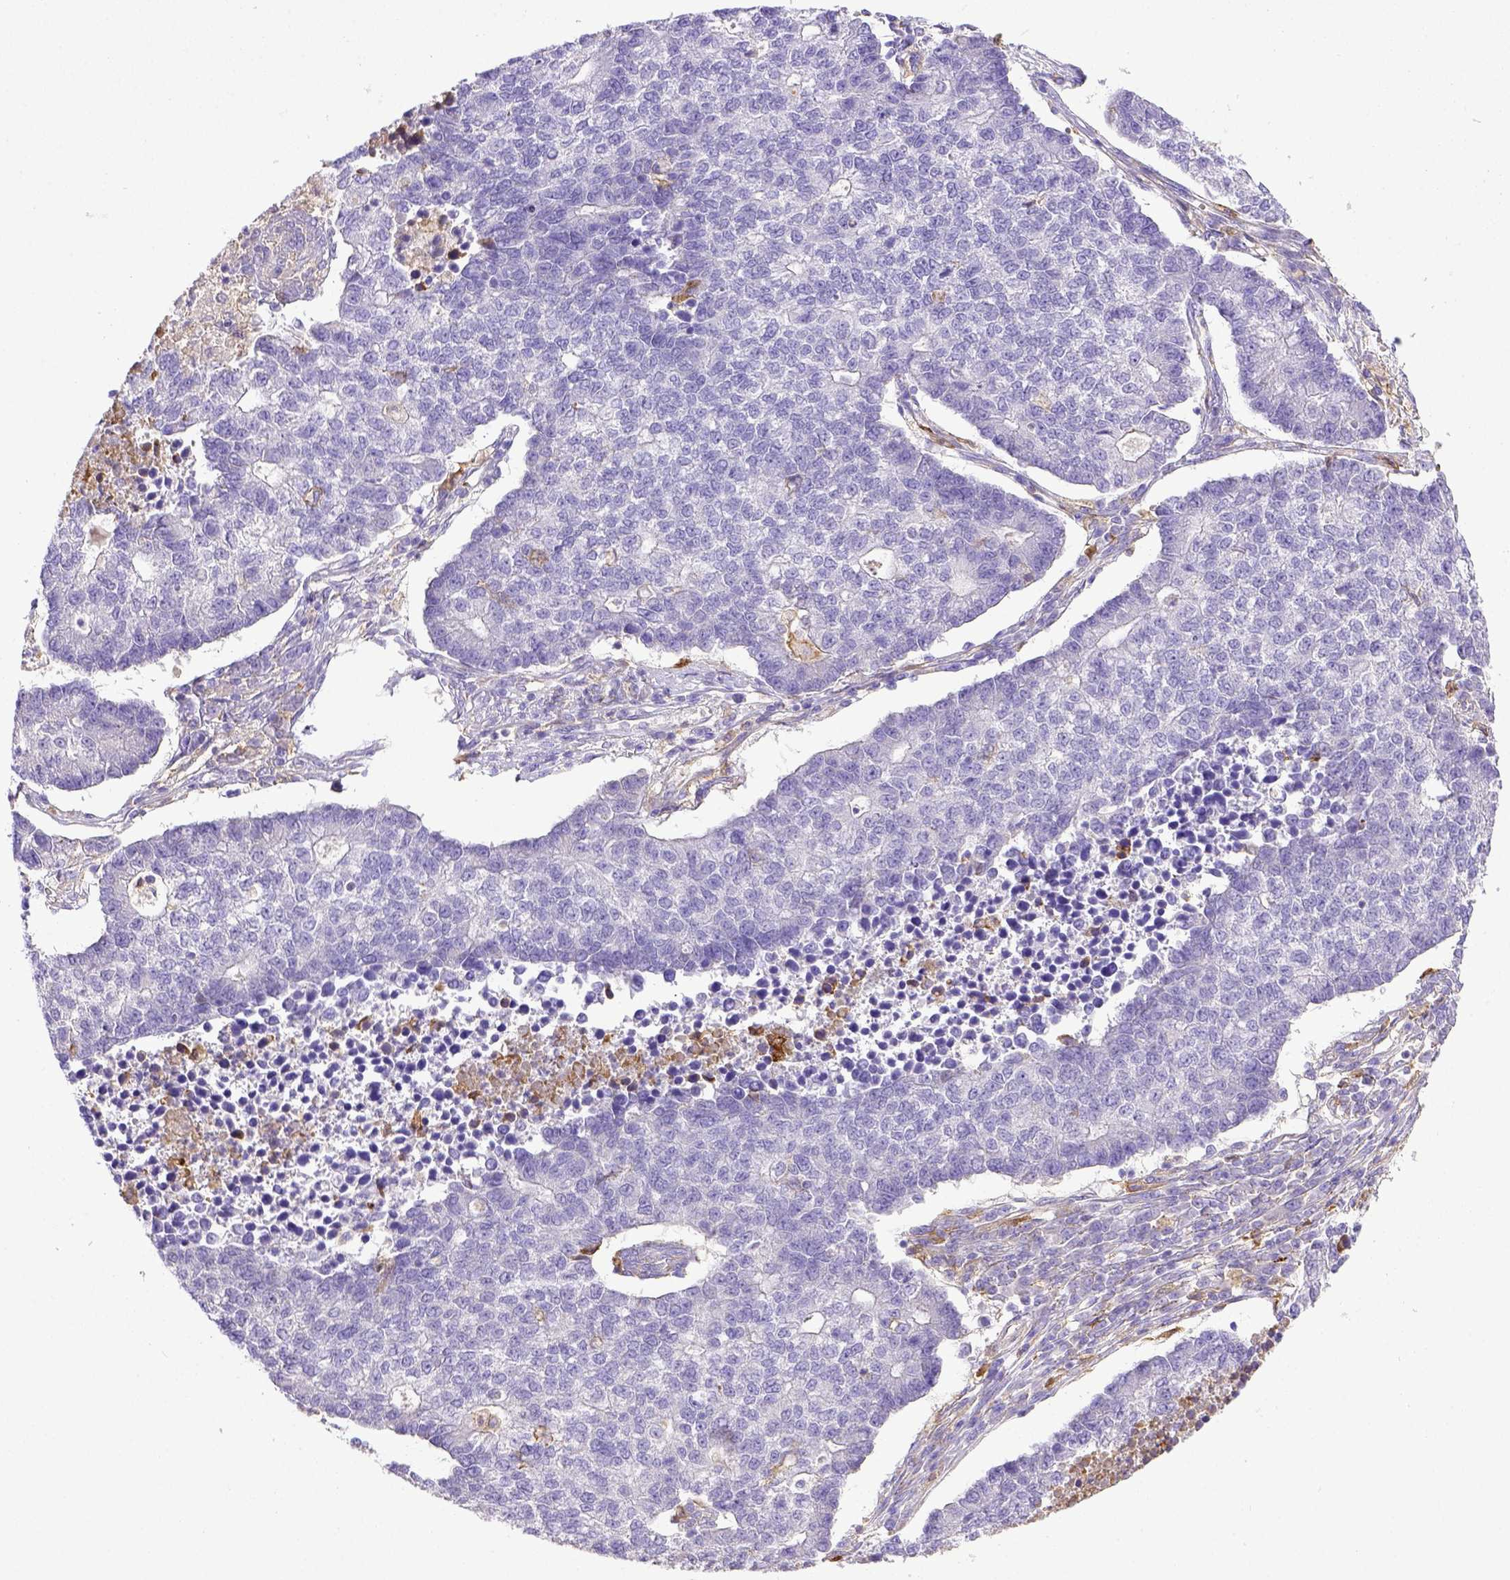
{"staining": {"intensity": "negative", "quantity": "none", "location": "none"}, "tissue": "lung cancer", "cell_type": "Tumor cells", "image_type": "cancer", "snomed": [{"axis": "morphology", "description": "Adenocarcinoma, NOS"}, {"axis": "topography", "description": "Lung"}], "caption": "This is an immunohistochemistry micrograph of lung adenocarcinoma. There is no staining in tumor cells.", "gene": "CD40", "patient": {"sex": "male", "age": 57}}